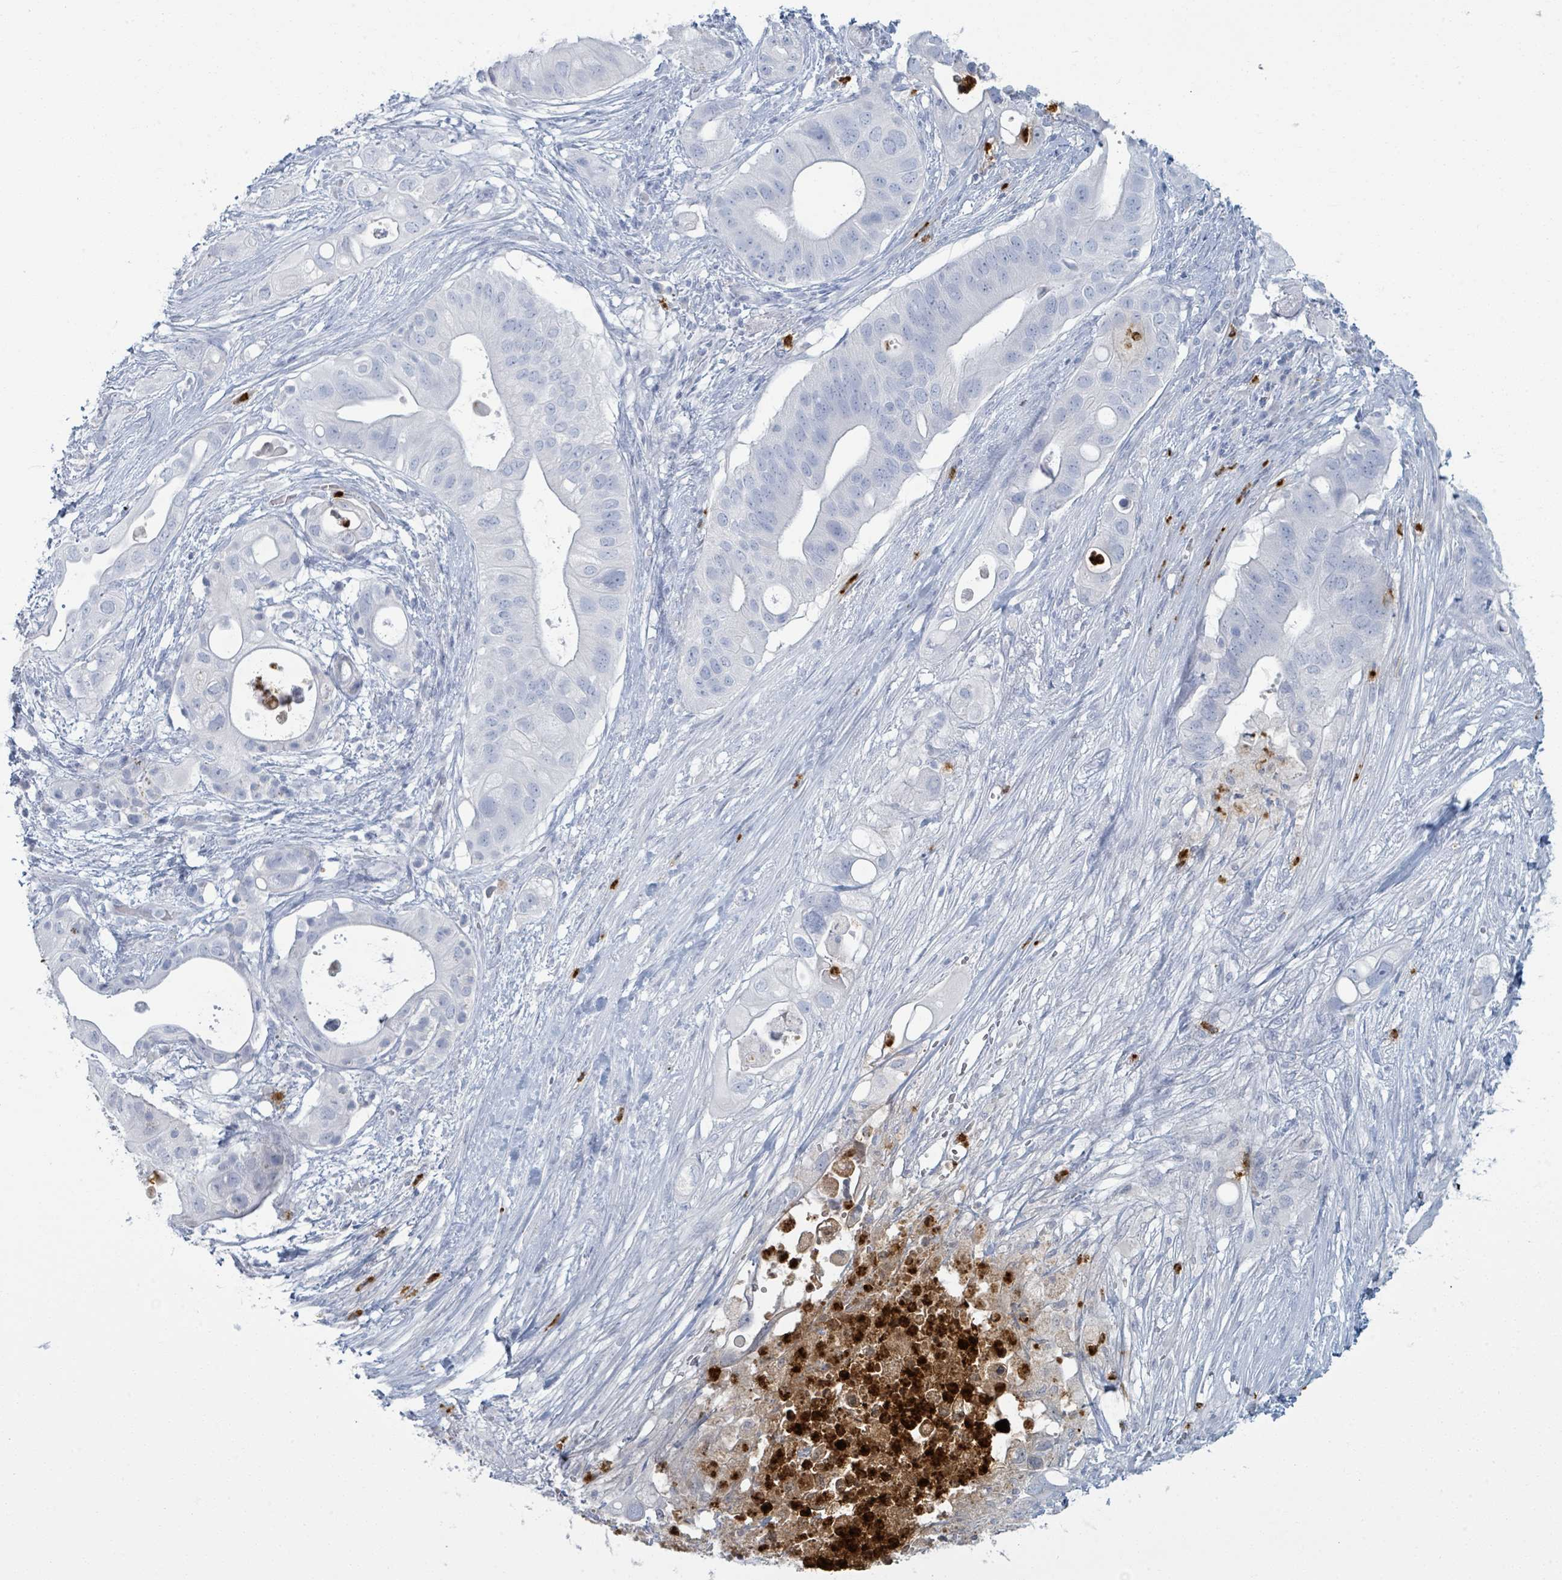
{"staining": {"intensity": "negative", "quantity": "none", "location": "none"}, "tissue": "pancreatic cancer", "cell_type": "Tumor cells", "image_type": "cancer", "snomed": [{"axis": "morphology", "description": "Adenocarcinoma, NOS"}, {"axis": "topography", "description": "Pancreas"}], "caption": "Pancreatic cancer was stained to show a protein in brown. There is no significant expression in tumor cells.", "gene": "DEFA4", "patient": {"sex": "female", "age": 72}}